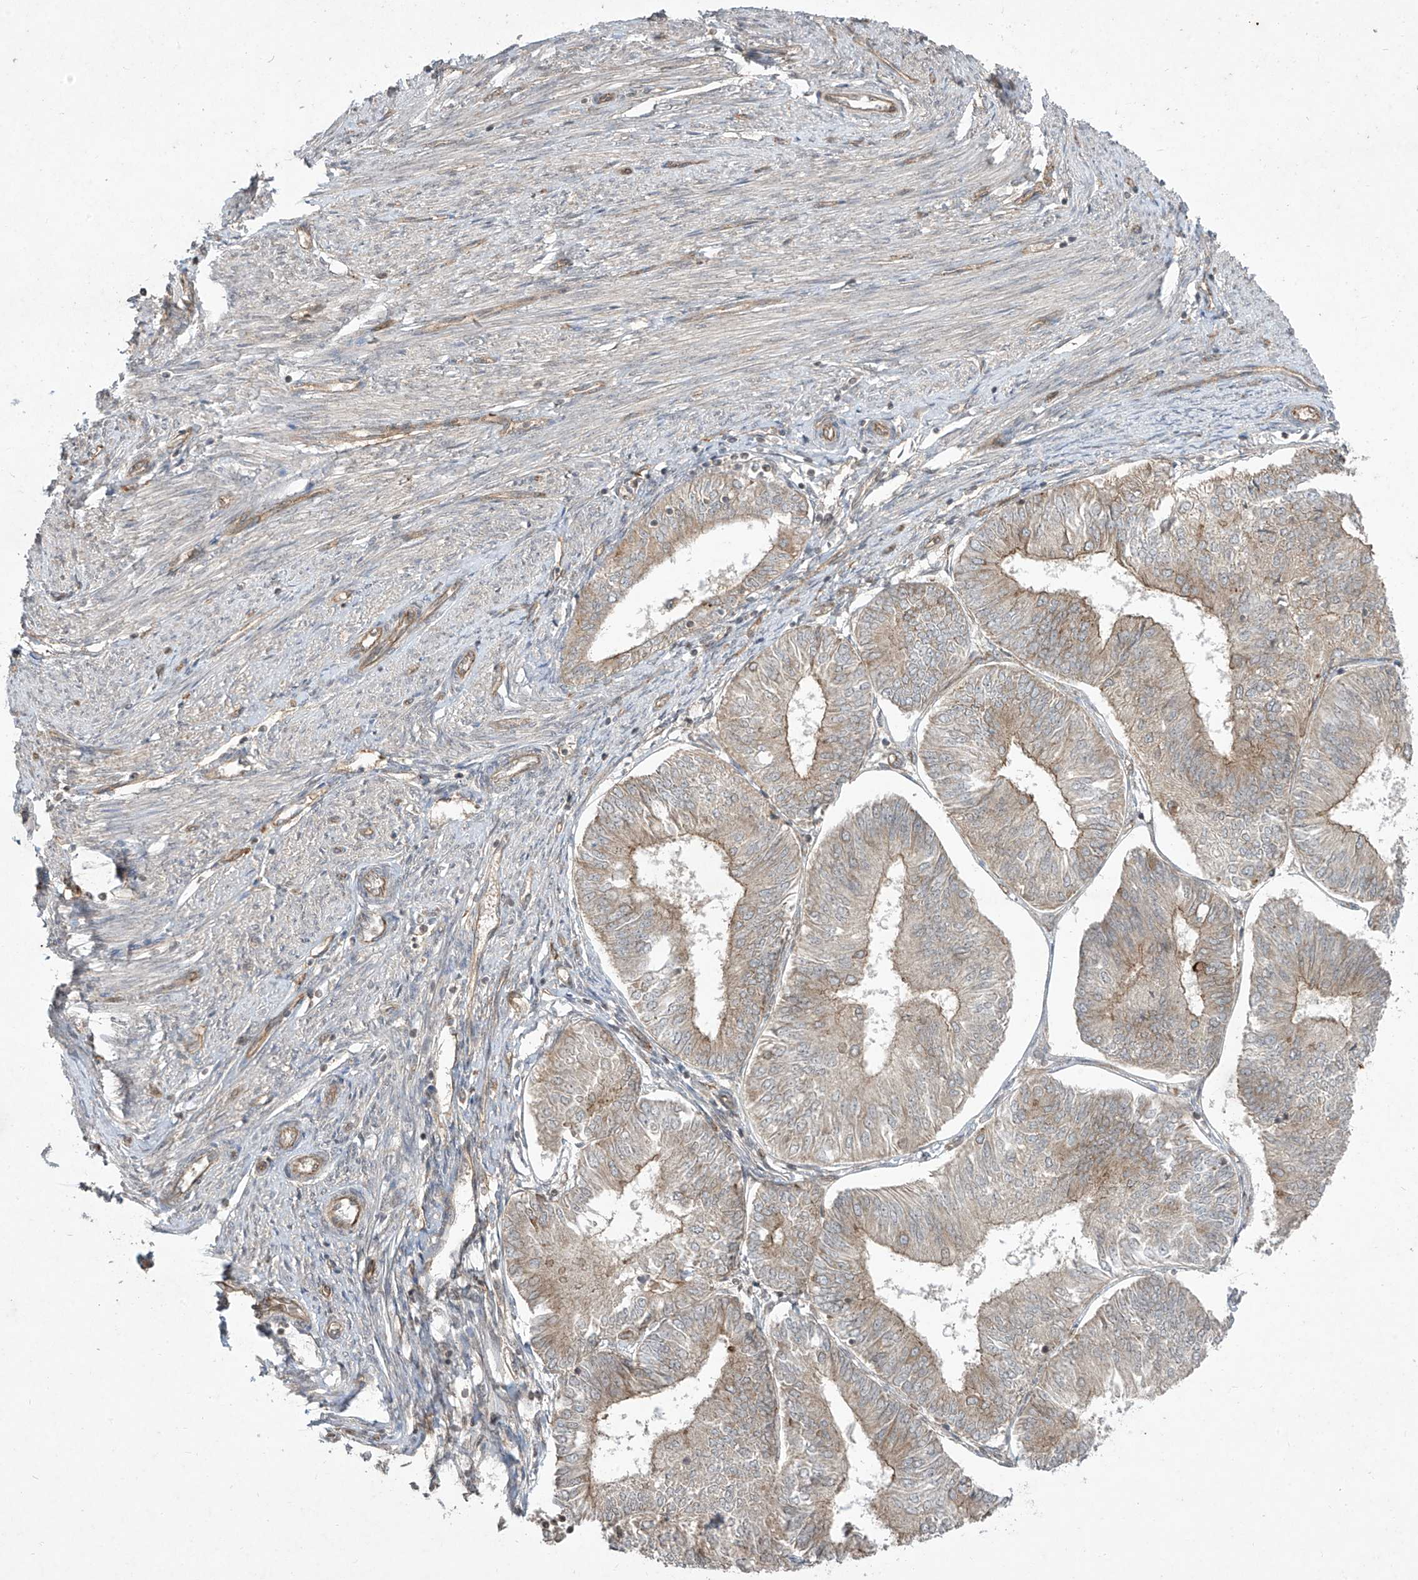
{"staining": {"intensity": "weak", "quantity": "25%-75%", "location": "cytoplasmic/membranous"}, "tissue": "endometrial cancer", "cell_type": "Tumor cells", "image_type": "cancer", "snomed": [{"axis": "morphology", "description": "Adenocarcinoma, NOS"}, {"axis": "topography", "description": "Endometrium"}], "caption": "Immunohistochemical staining of human endometrial cancer reveals low levels of weak cytoplasmic/membranous expression in approximately 25%-75% of tumor cells. The protein of interest is shown in brown color, while the nuclei are stained blue.", "gene": "MATN2", "patient": {"sex": "female", "age": 58}}